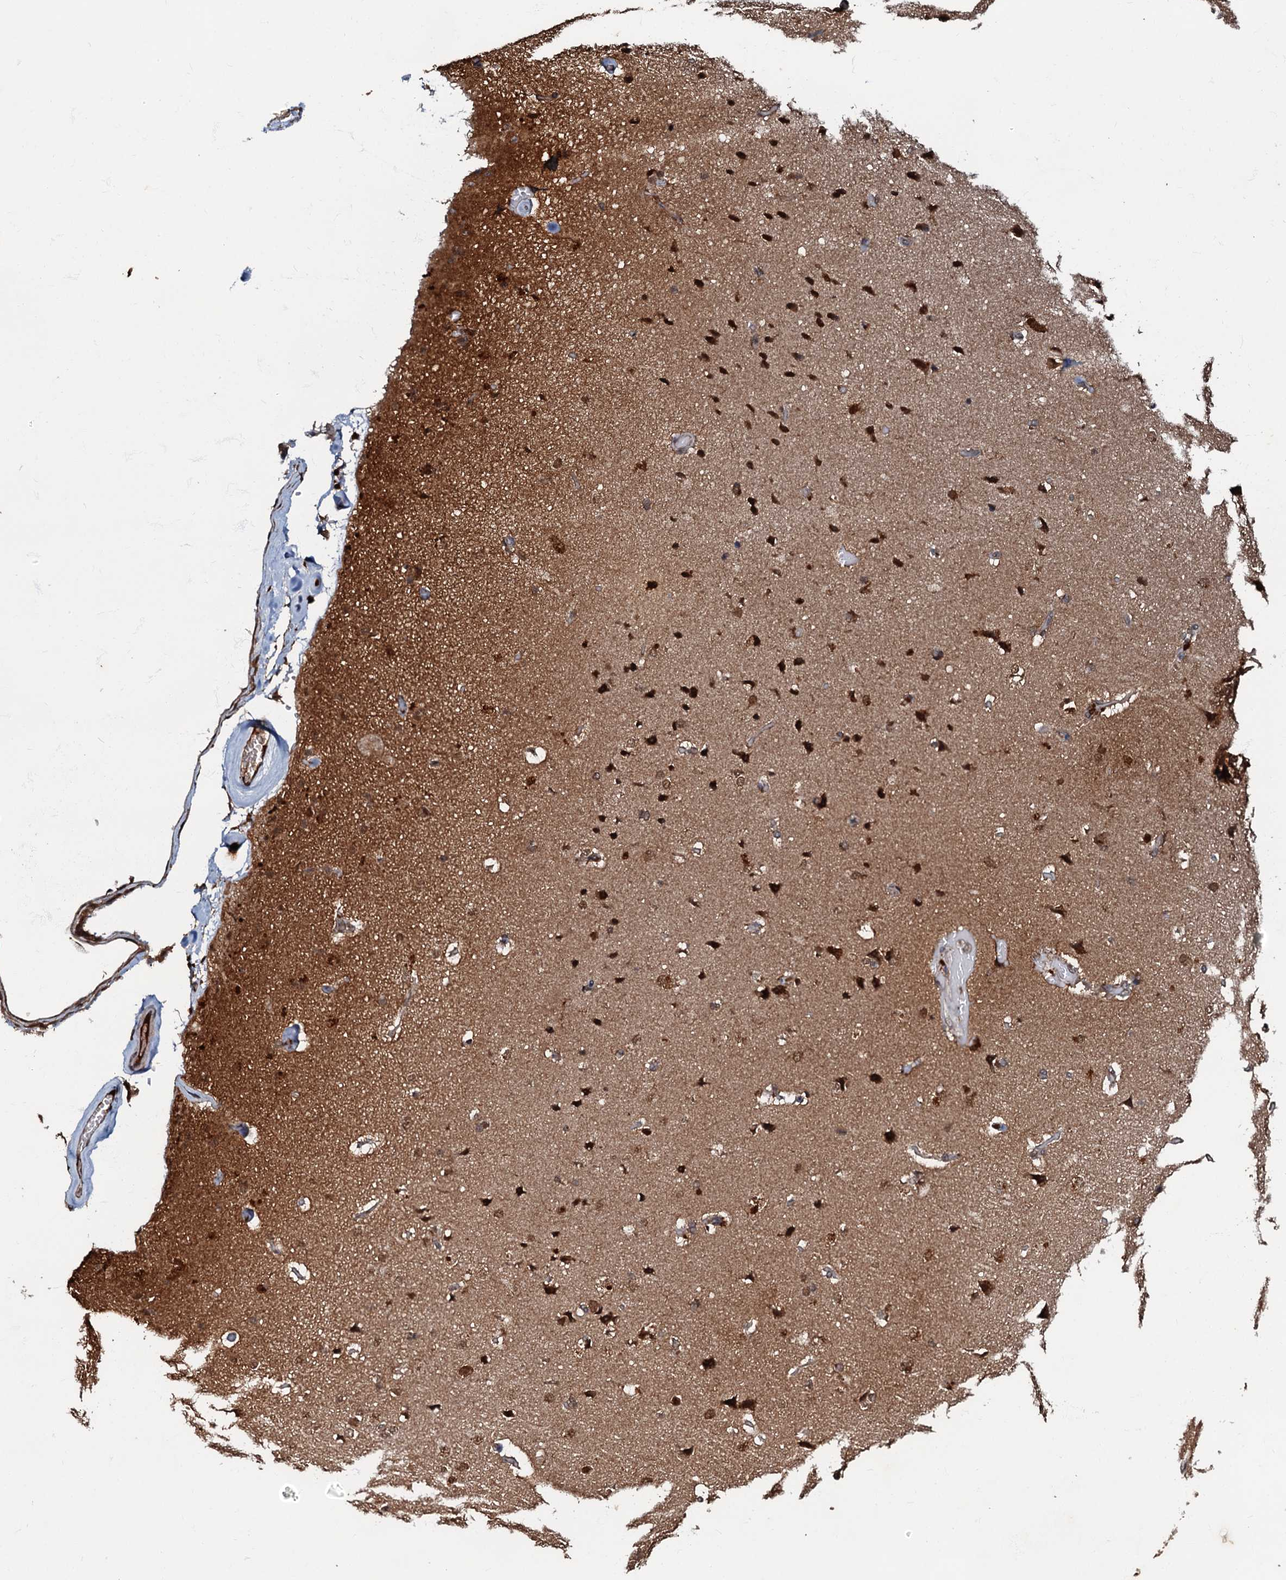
{"staining": {"intensity": "moderate", "quantity": ">75%", "location": "cytoplasmic/membranous"}, "tissue": "cerebral cortex", "cell_type": "Endothelial cells", "image_type": "normal", "snomed": [{"axis": "morphology", "description": "Normal tissue, NOS"}, {"axis": "topography", "description": "Cerebral cortex"}], "caption": "Immunohistochemistry (IHC) (DAB (3,3'-diaminobenzidine)) staining of normal human cerebral cortex displays moderate cytoplasmic/membranous protein expression in about >75% of endothelial cells.", "gene": "C18orf32", "patient": {"sex": "male", "age": 62}}